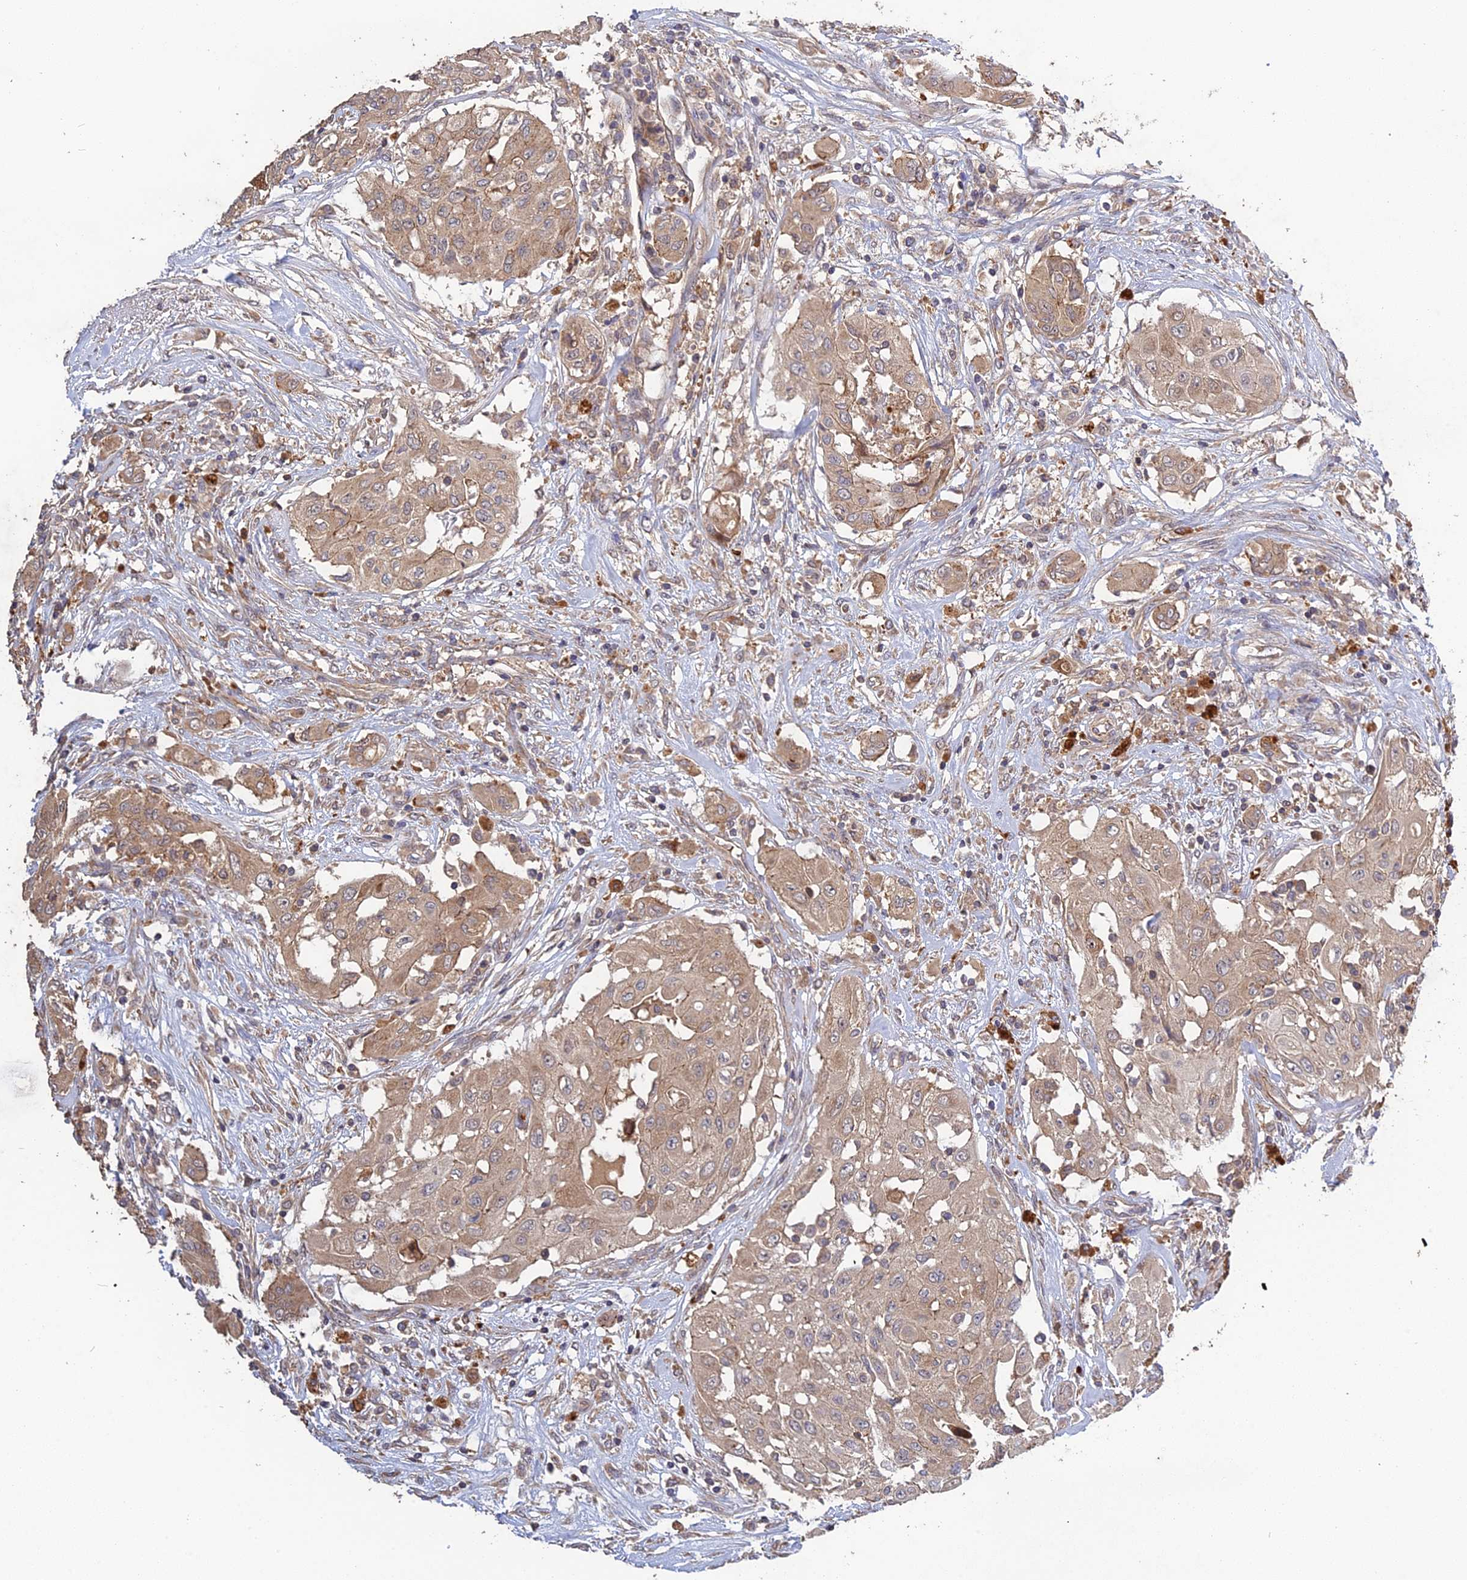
{"staining": {"intensity": "weak", "quantity": ">75%", "location": "cytoplasmic/membranous"}, "tissue": "thyroid cancer", "cell_type": "Tumor cells", "image_type": "cancer", "snomed": [{"axis": "morphology", "description": "Papillary adenocarcinoma, NOS"}, {"axis": "topography", "description": "Thyroid gland"}], "caption": "IHC photomicrograph of human thyroid cancer stained for a protein (brown), which displays low levels of weak cytoplasmic/membranous positivity in approximately >75% of tumor cells.", "gene": "ARHGAP40", "patient": {"sex": "female", "age": 59}}